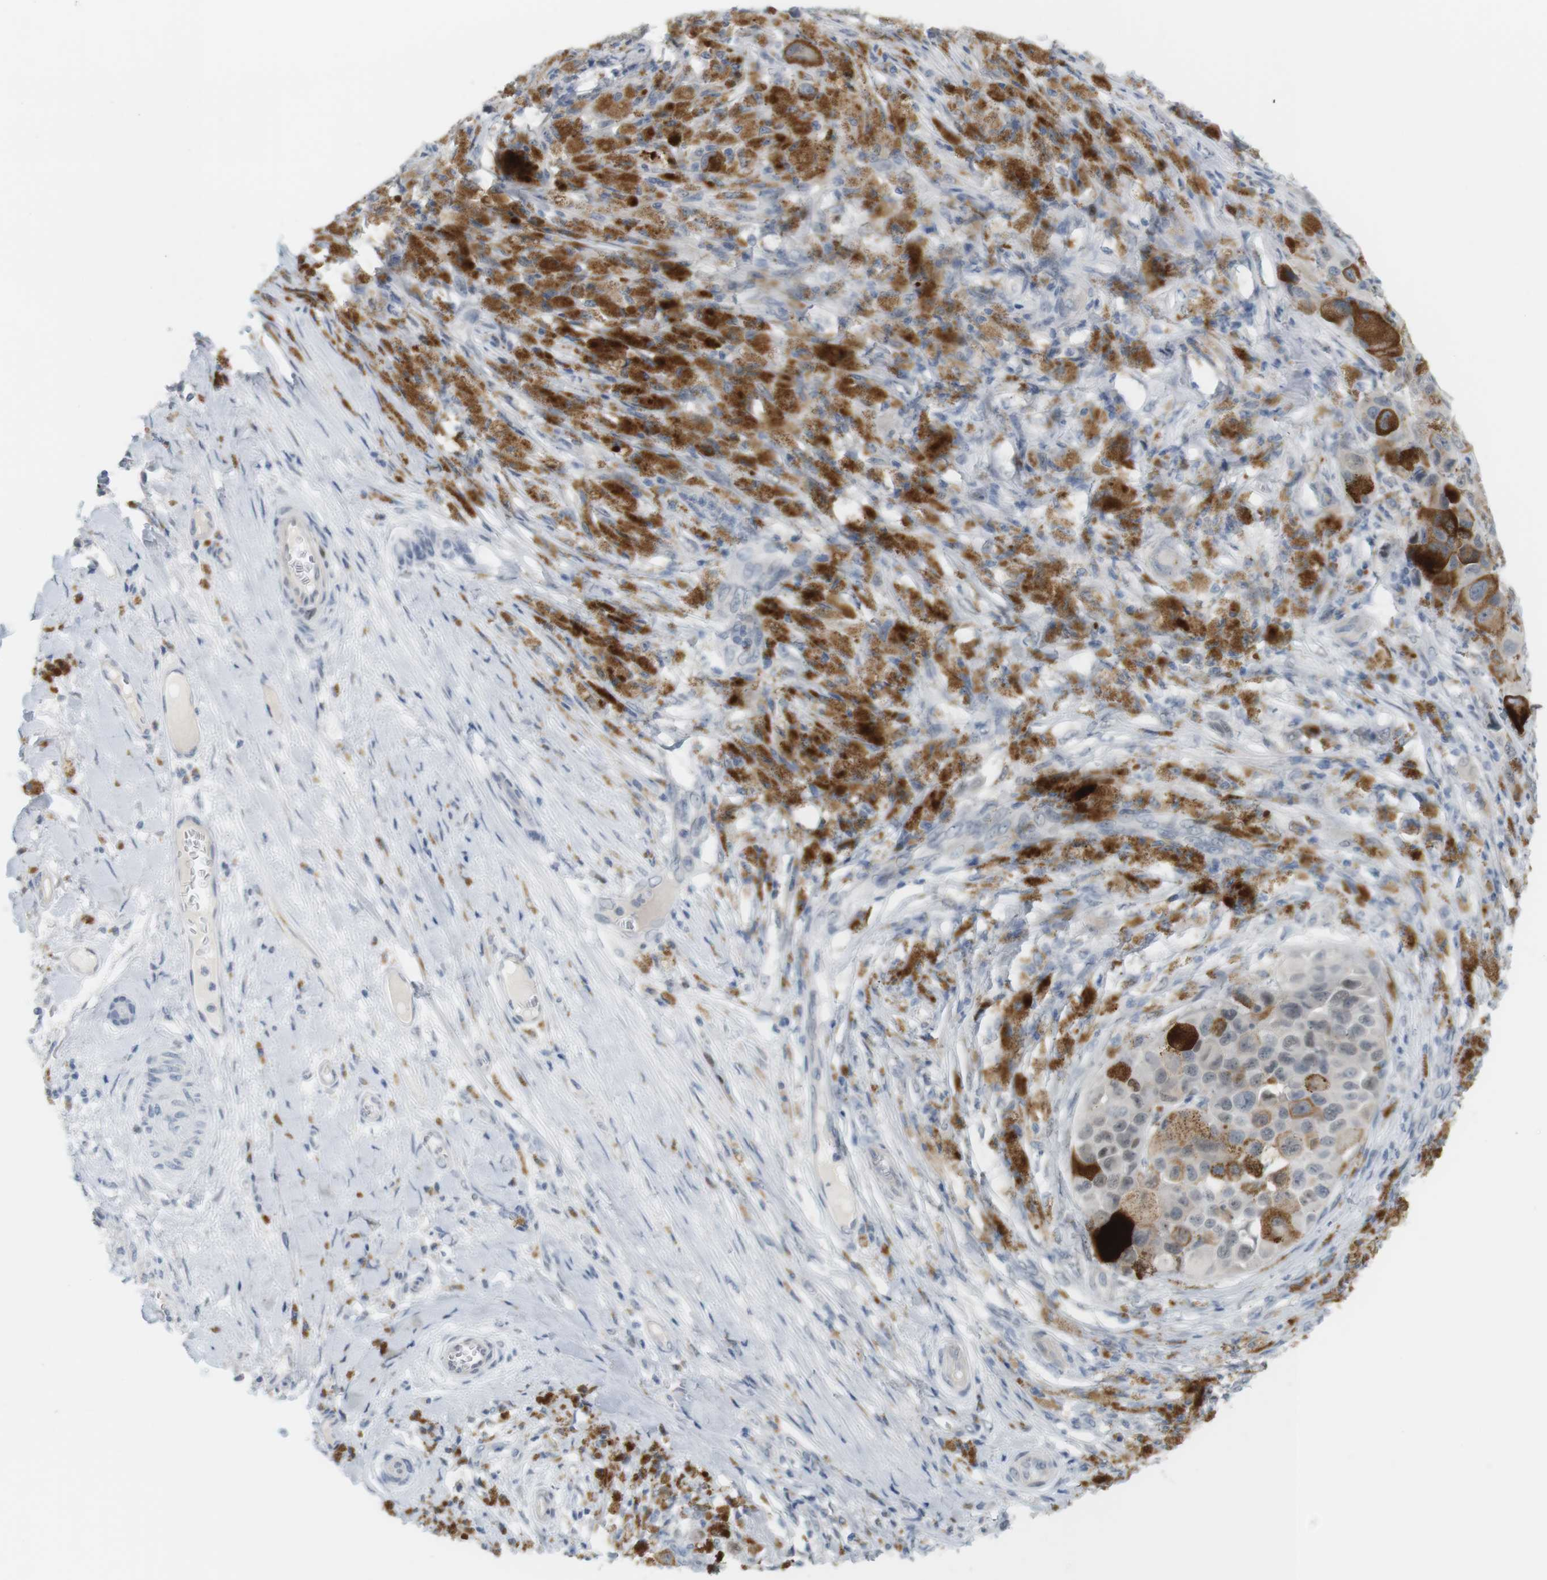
{"staining": {"intensity": "negative", "quantity": "none", "location": "none"}, "tissue": "melanoma", "cell_type": "Tumor cells", "image_type": "cancer", "snomed": [{"axis": "morphology", "description": "Malignant melanoma, NOS"}, {"axis": "topography", "description": "Skin"}], "caption": "This is an immunohistochemistry histopathology image of malignant melanoma. There is no staining in tumor cells.", "gene": "CREB3L2", "patient": {"sex": "male", "age": 96}}